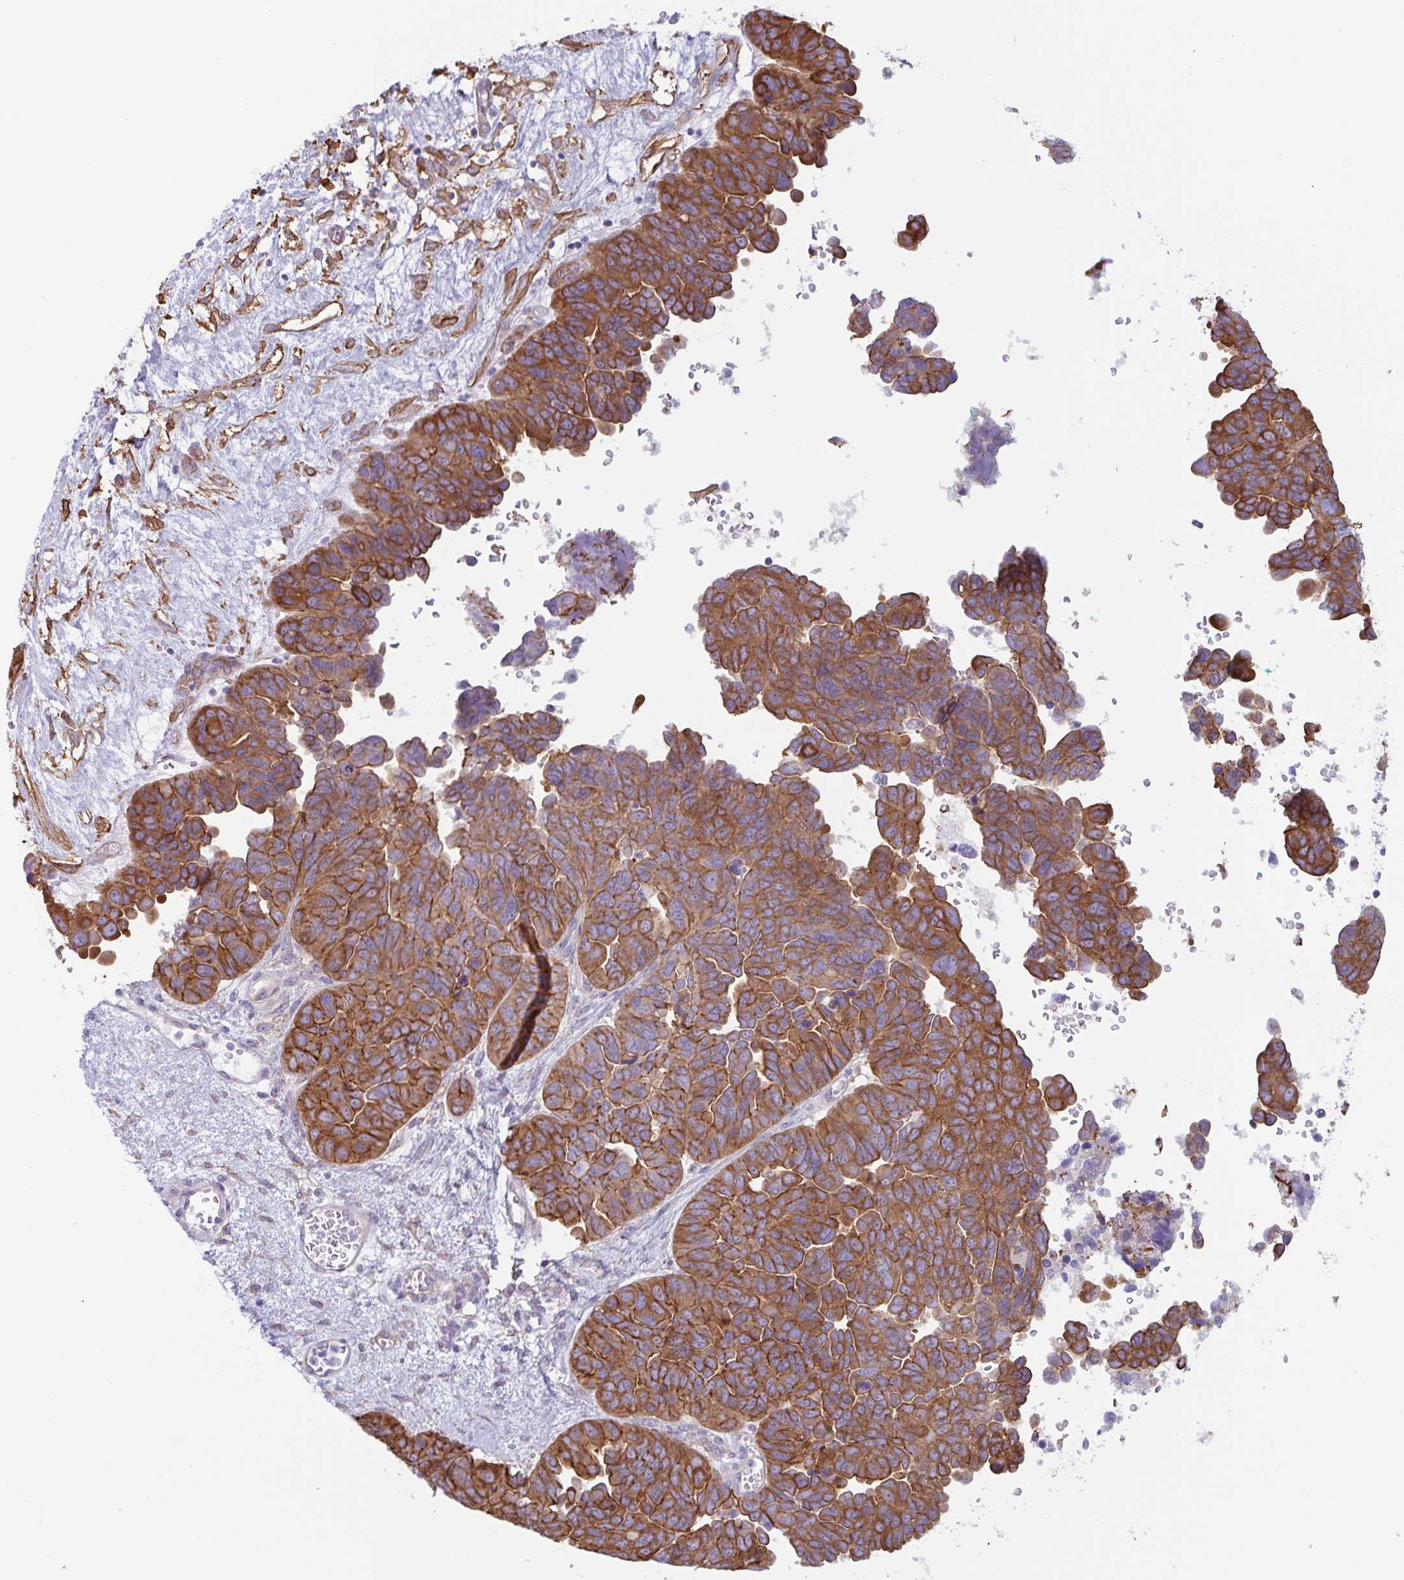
{"staining": {"intensity": "strong", "quantity": ">75%", "location": "cytoplasmic/membranous"}, "tissue": "ovarian cancer", "cell_type": "Tumor cells", "image_type": "cancer", "snomed": [{"axis": "morphology", "description": "Cystadenocarcinoma, serous, NOS"}, {"axis": "topography", "description": "Ovary"}], "caption": "Protein staining demonstrates strong cytoplasmic/membranous staining in about >75% of tumor cells in ovarian cancer.", "gene": "MYH10", "patient": {"sex": "female", "age": 64}}